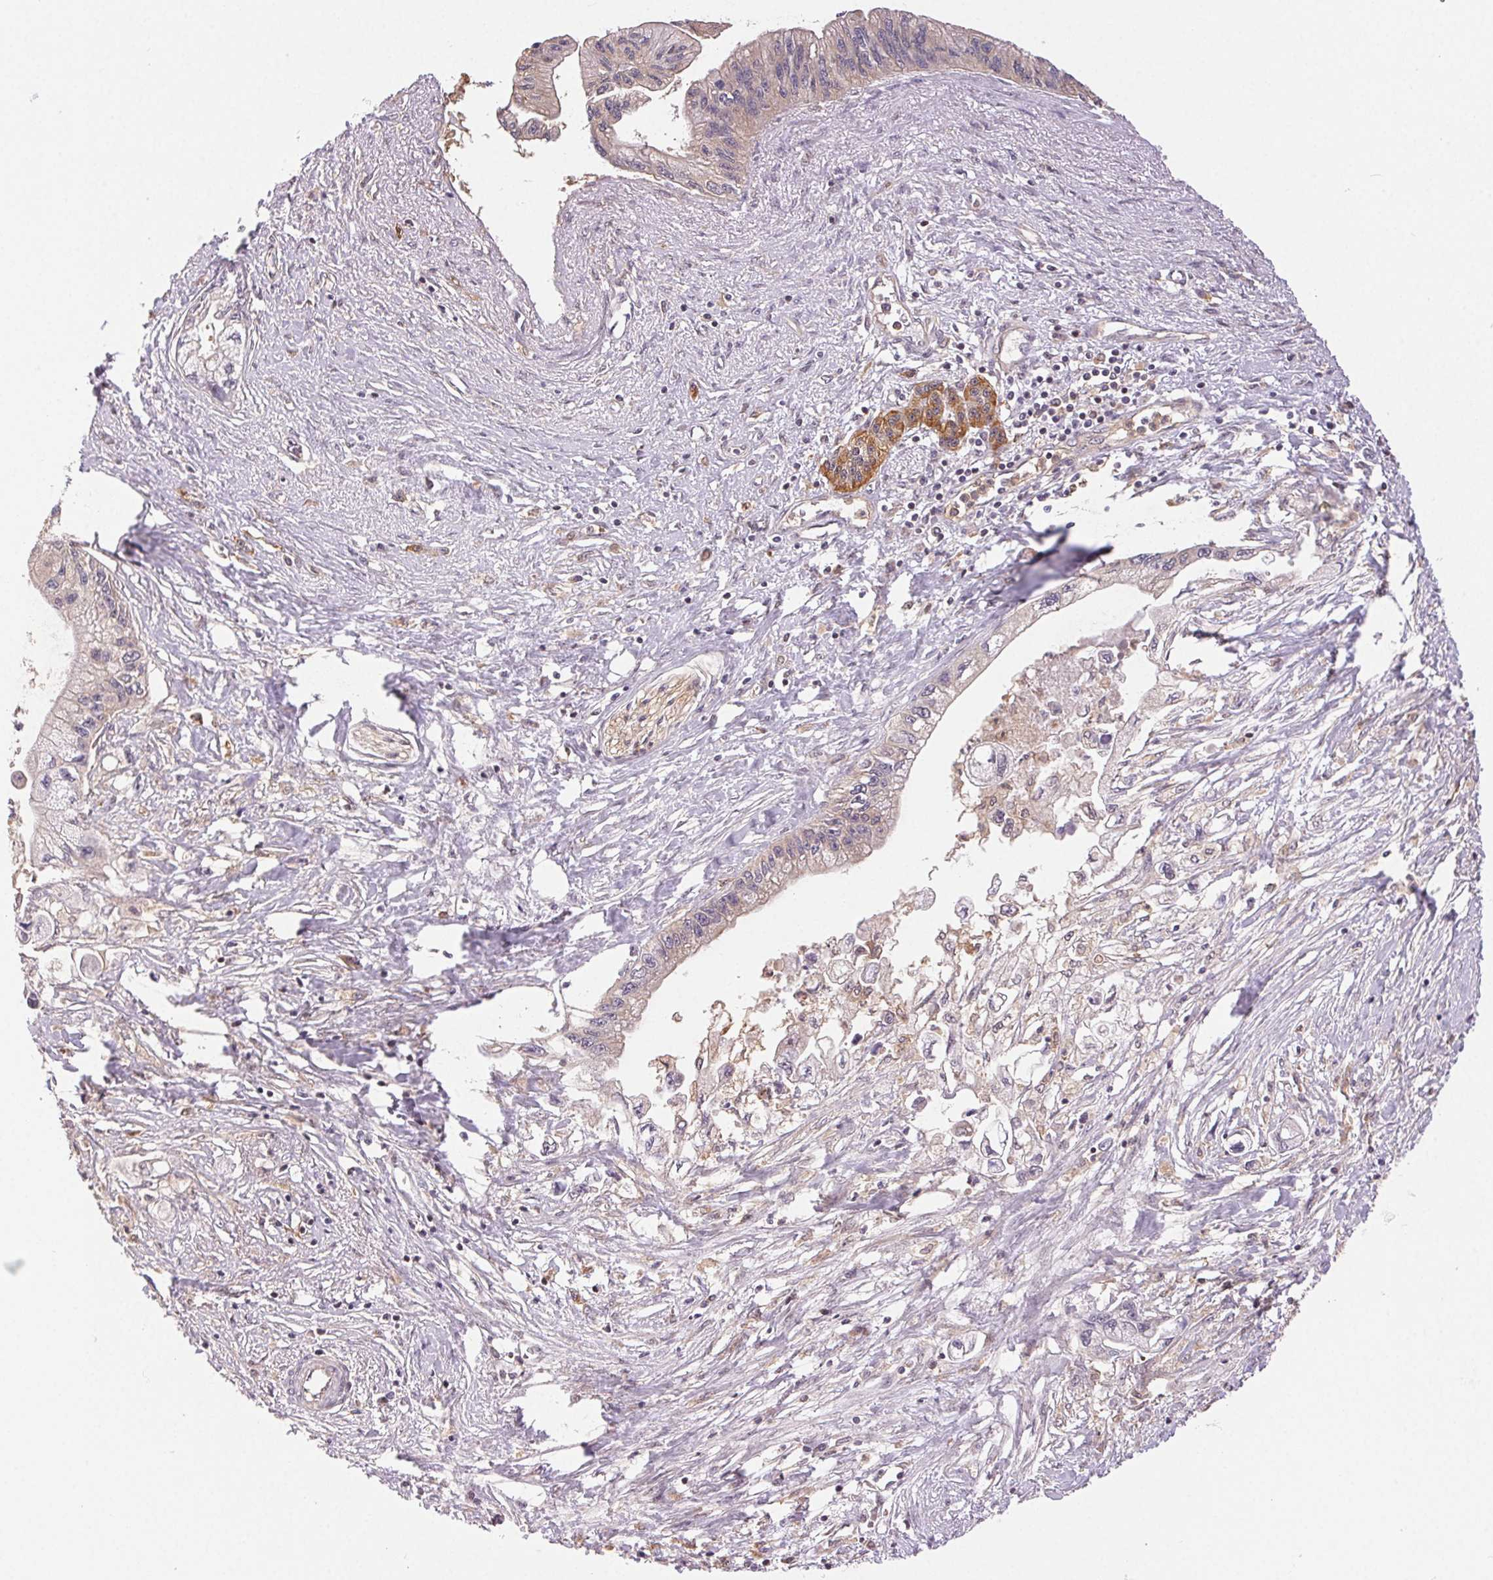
{"staining": {"intensity": "negative", "quantity": "none", "location": "none"}, "tissue": "pancreatic cancer", "cell_type": "Tumor cells", "image_type": "cancer", "snomed": [{"axis": "morphology", "description": "Adenocarcinoma, NOS"}, {"axis": "topography", "description": "Pancreas"}], "caption": "This is an immunohistochemistry (IHC) photomicrograph of human pancreatic cancer (adenocarcinoma). There is no staining in tumor cells.", "gene": "GDI2", "patient": {"sex": "male", "age": 61}}